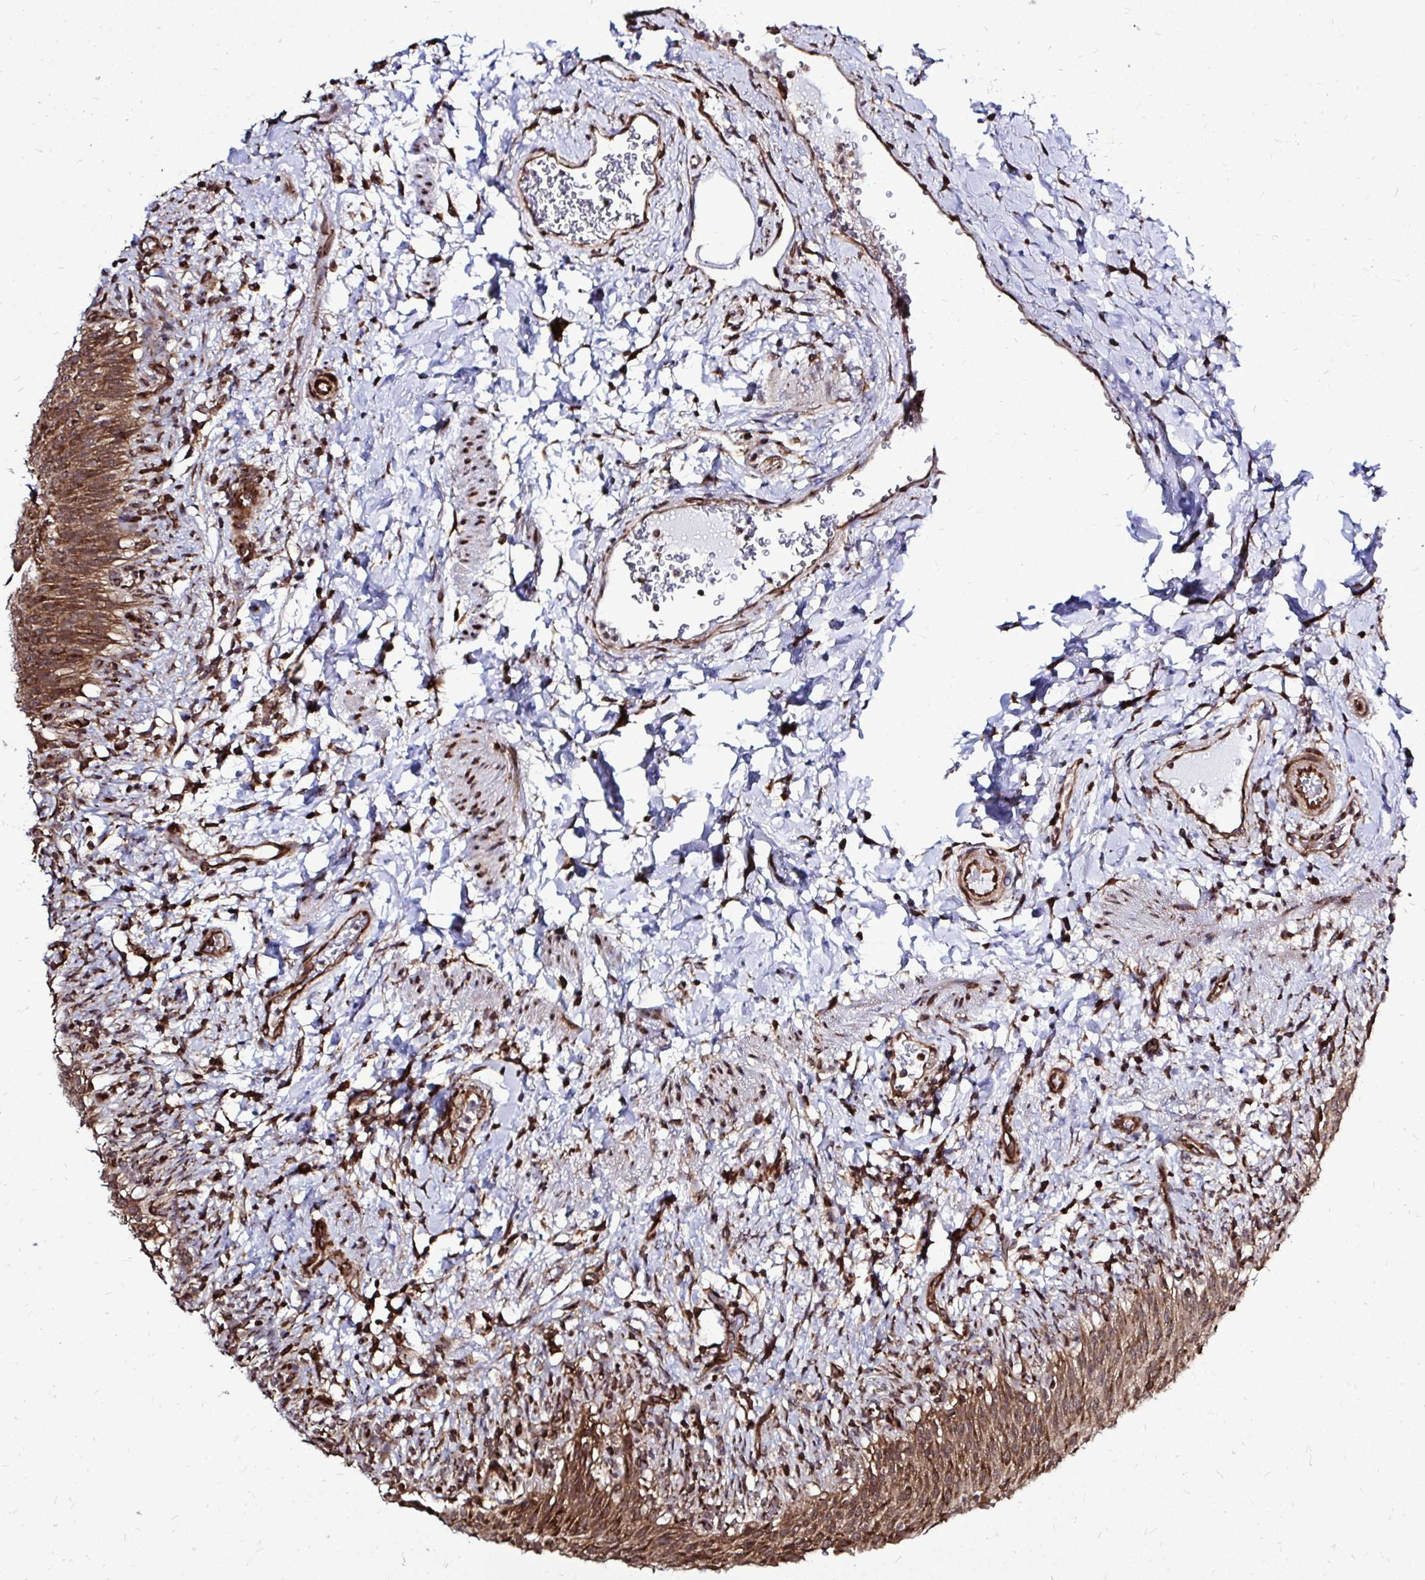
{"staining": {"intensity": "strong", "quantity": ">75%", "location": "cytoplasmic/membranous"}, "tissue": "urinary bladder", "cell_type": "Urothelial cells", "image_type": "normal", "snomed": [{"axis": "morphology", "description": "Normal tissue, NOS"}, {"axis": "topography", "description": "Urinary bladder"}, {"axis": "topography", "description": "Peripheral nerve tissue"}], "caption": "Urinary bladder stained with DAB immunohistochemistry (IHC) displays high levels of strong cytoplasmic/membranous staining in approximately >75% of urothelial cells.", "gene": "FMR1", "patient": {"sex": "female", "age": 60}}